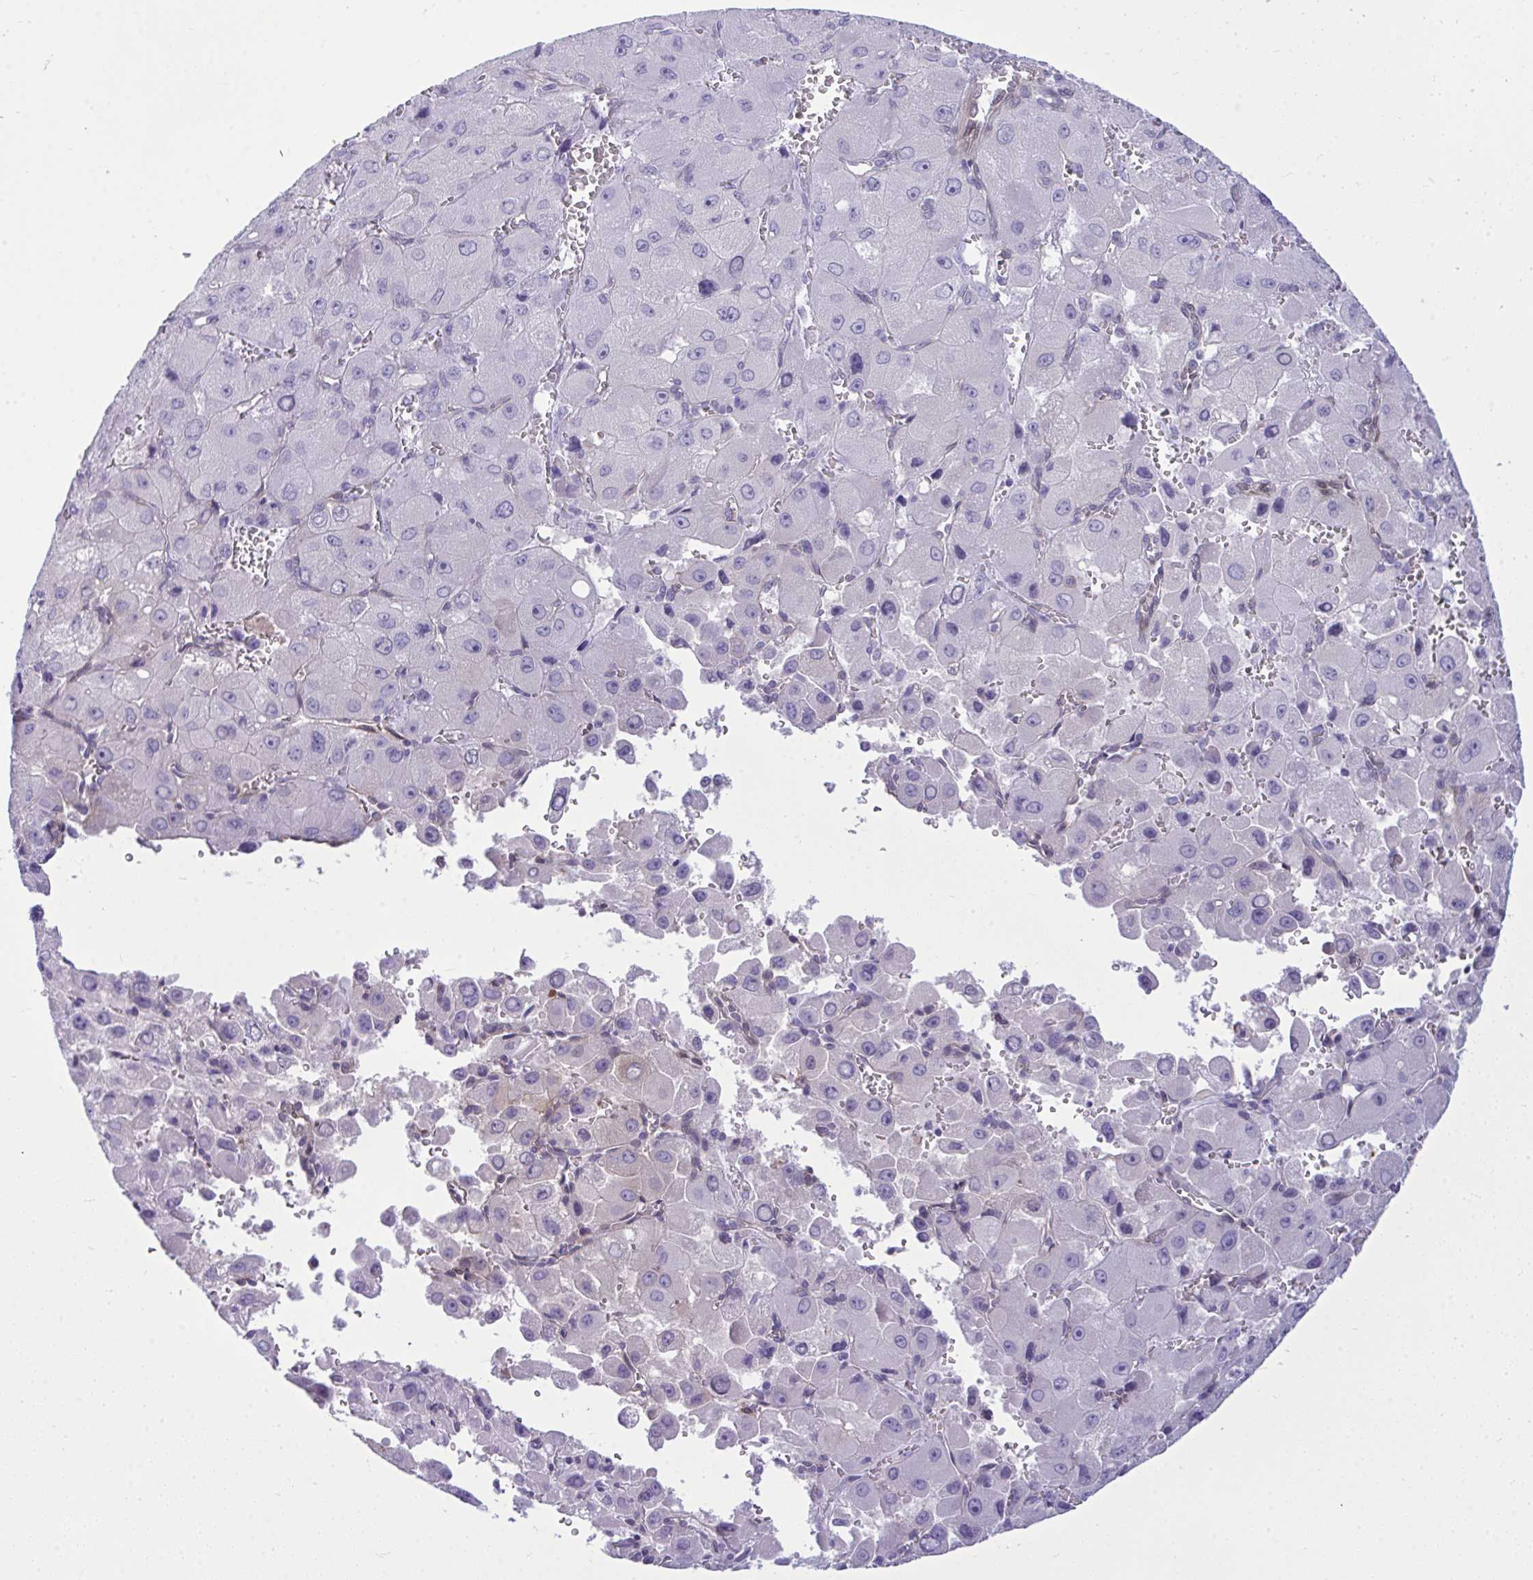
{"staining": {"intensity": "negative", "quantity": "none", "location": "none"}, "tissue": "liver cancer", "cell_type": "Tumor cells", "image_type": "cancer", "snomed": [{"axis": "morphology", "description": "Carcinoma, Hepatocellular, NOS"}, {"axis": "topography", "description": "Liver"}], "caption": "Immunohistochemical staining of liver cancer (hepatocellular carcinoma) shows no significant staining in tumor cells. Brightfield microscopy of immunohistochemistry (IHC) stained with DAB (3,3'-diaminobenzidine) (brown) and hematoxylin (blue), captured at high magnification.", "gene": "LIMS2", "patient": {"sex": "male", "age": 27}}